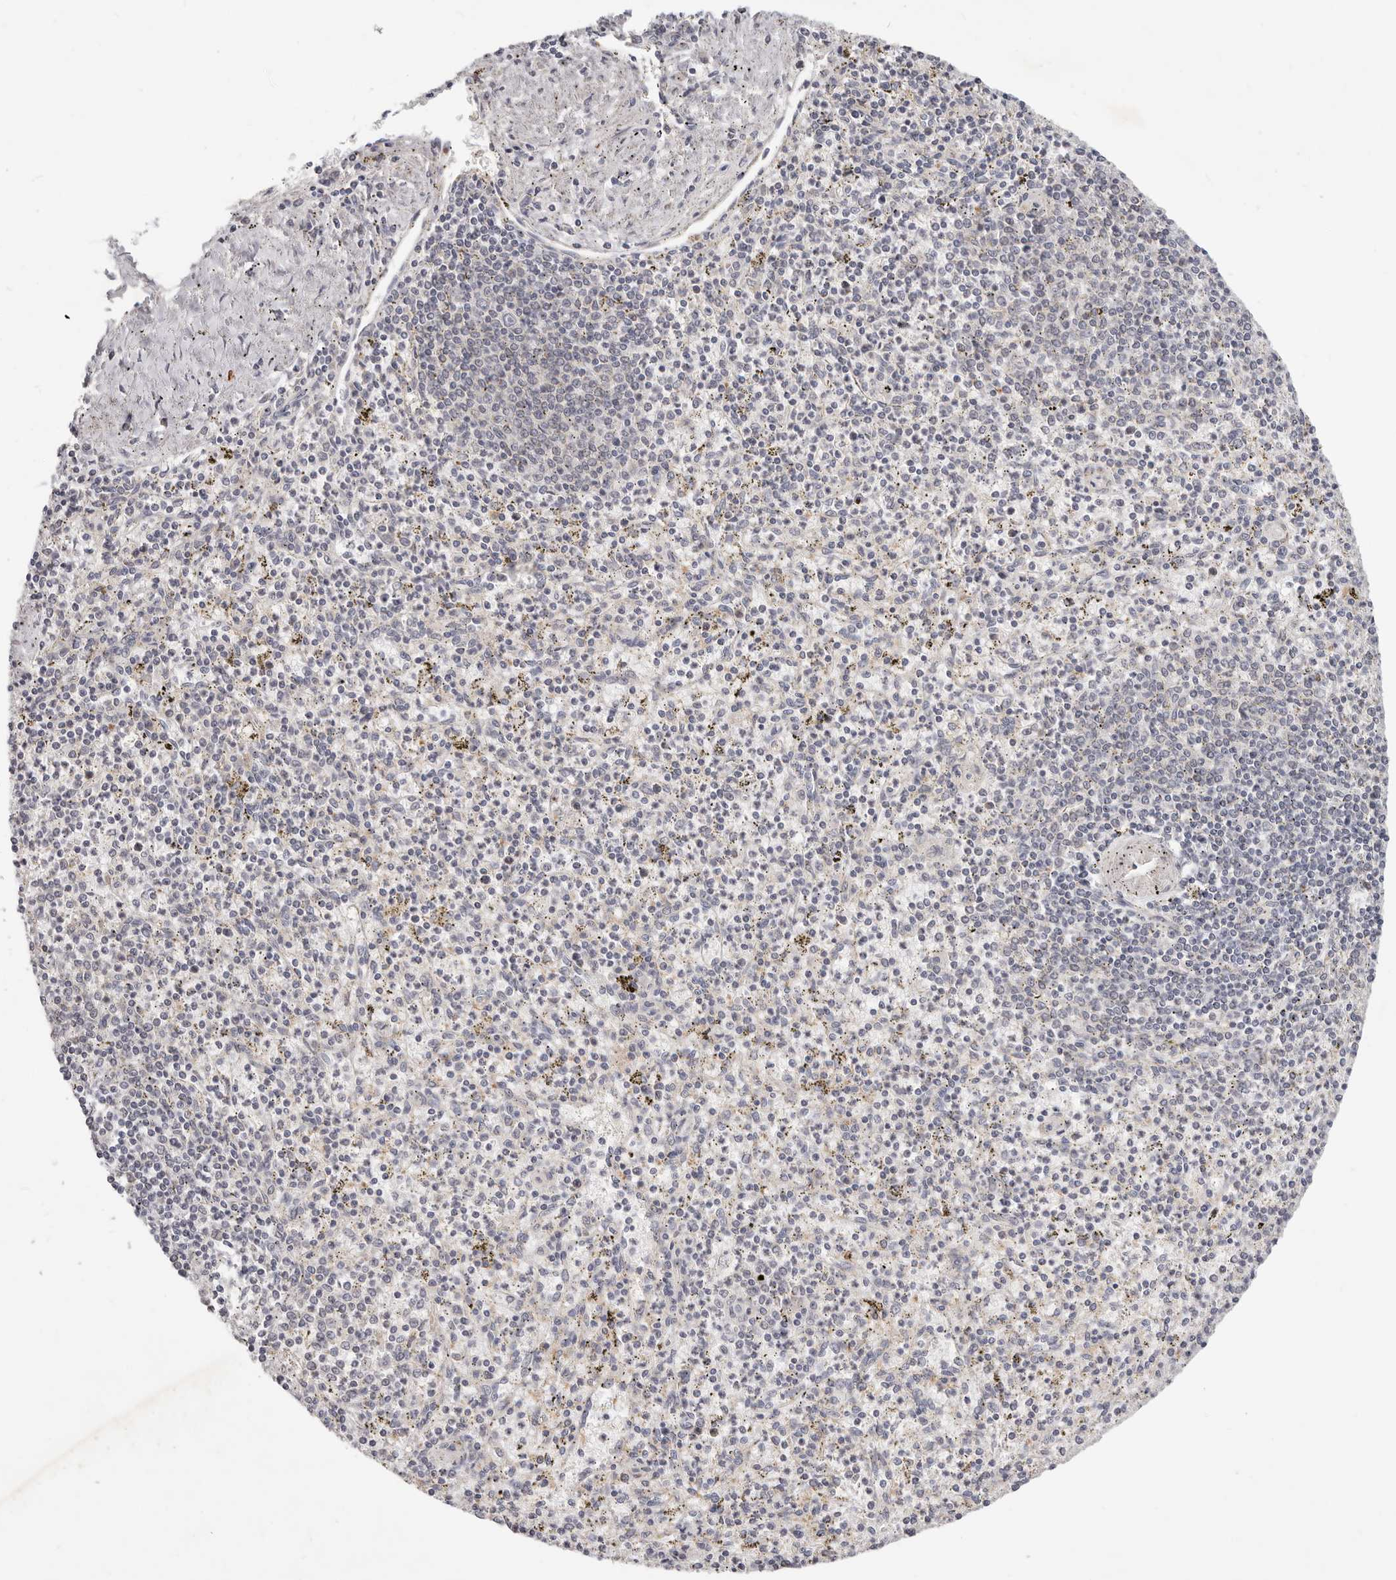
{"staining": {"intensity": "negative", "quantity": "none", "location": "none"}, "tissue": "spleen", "cell_type": "Cells in red pulp", "image_type": "normal", "snomed": [{"axis": "morphology", "description": "Normal tissue, NOS"}, {"axis": "topography", "description": "Spleen"}], "caption": "The histopathology image reveals no significant positivity in cells in red pulp of spleen.", "gene": "TFB2M", "patient": {"sex": "male", "age": 72}}